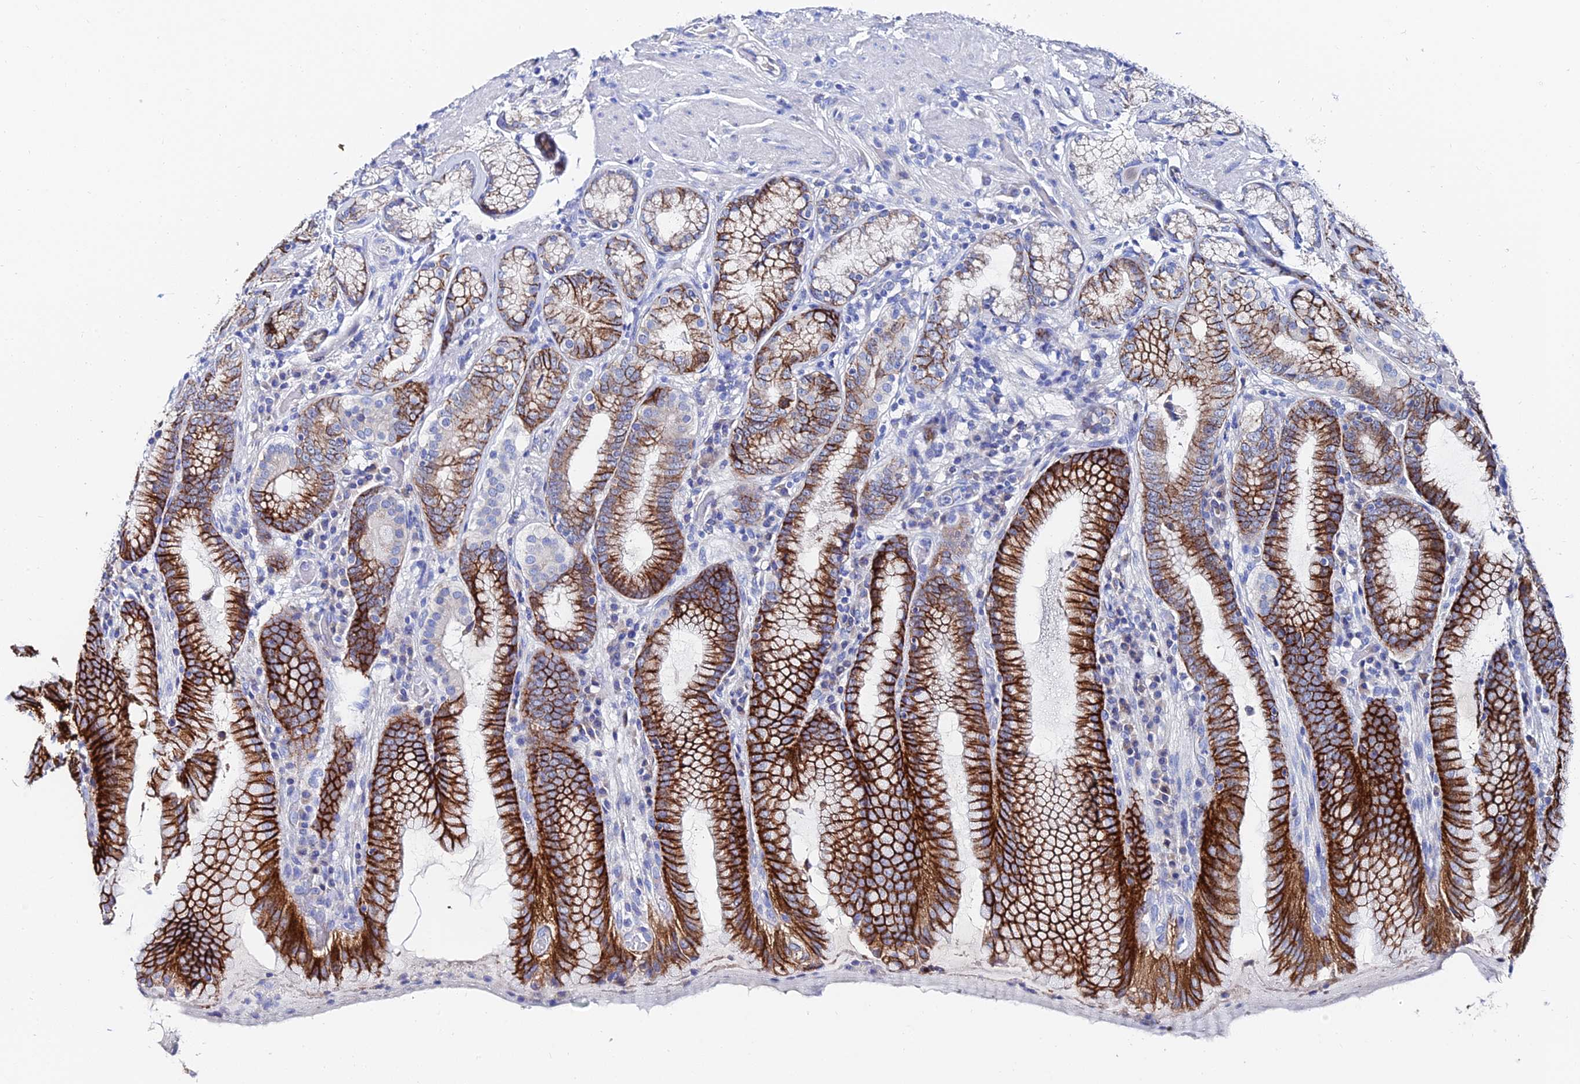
{"staining": {"intensity": "strong", "quantity": ">75%", "location": "cytoplasmic/membranous"}, "tissue": "stomach", "cell_type": "Glandular cells", "image_type": "normal", "snomed": [{"axis": "morphology", "description": "Normal tissue, NOS"}, {"axis": "topography", "description": "Stomach, upper"}, {"axis": "topography", "description": "Stomach, lower"}], "caption": "A high amount of strong cytoplasmic/membranous staining is present in approximately >75% of glandular cells in benign stomach.", "gene": "PTTG1", "patient": {"sex": "female", "age": 76}}